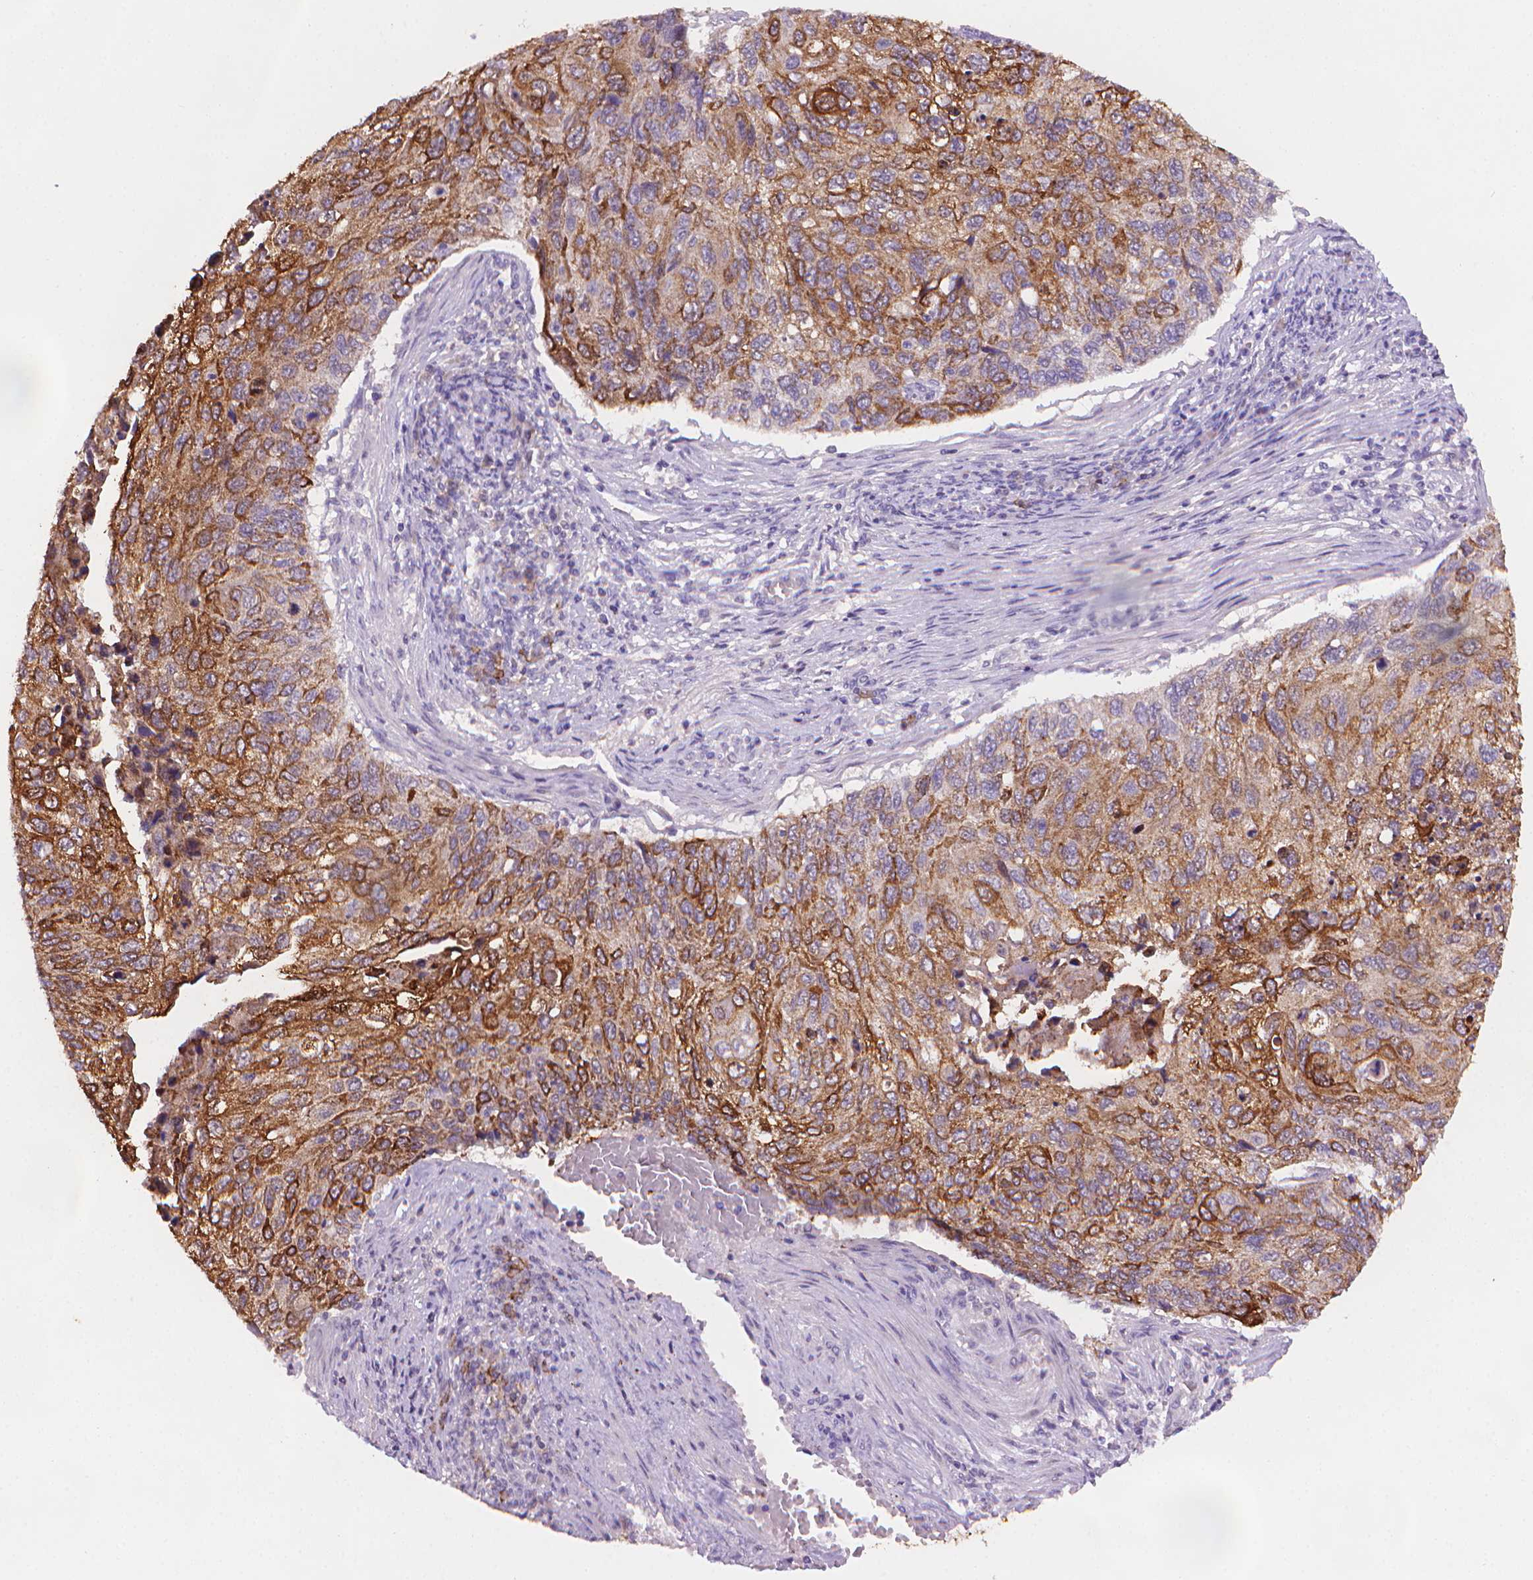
{"staining": {"intensity": "strong", "quantity": ">75%", "location": "cytoplasmic/membranous"}, "tissue": "cervical cancer", "cell_type": "Tumor cells", "image_type": "cancer", "snomed": [{"axis": "morphology", "description": "Squamous cell carcinoma, NOS"}, {"axis": "topography", "description": "Cervix"}], "caption": "Human cervical cancer (squamous cell carcinoma) stained with a brown dye shows strong cytoplasmic/membranous positive positivity in approximately >75% of tumor cells.", "gene": "MUC1", "patient": {"sex": "female", "age": 70}}